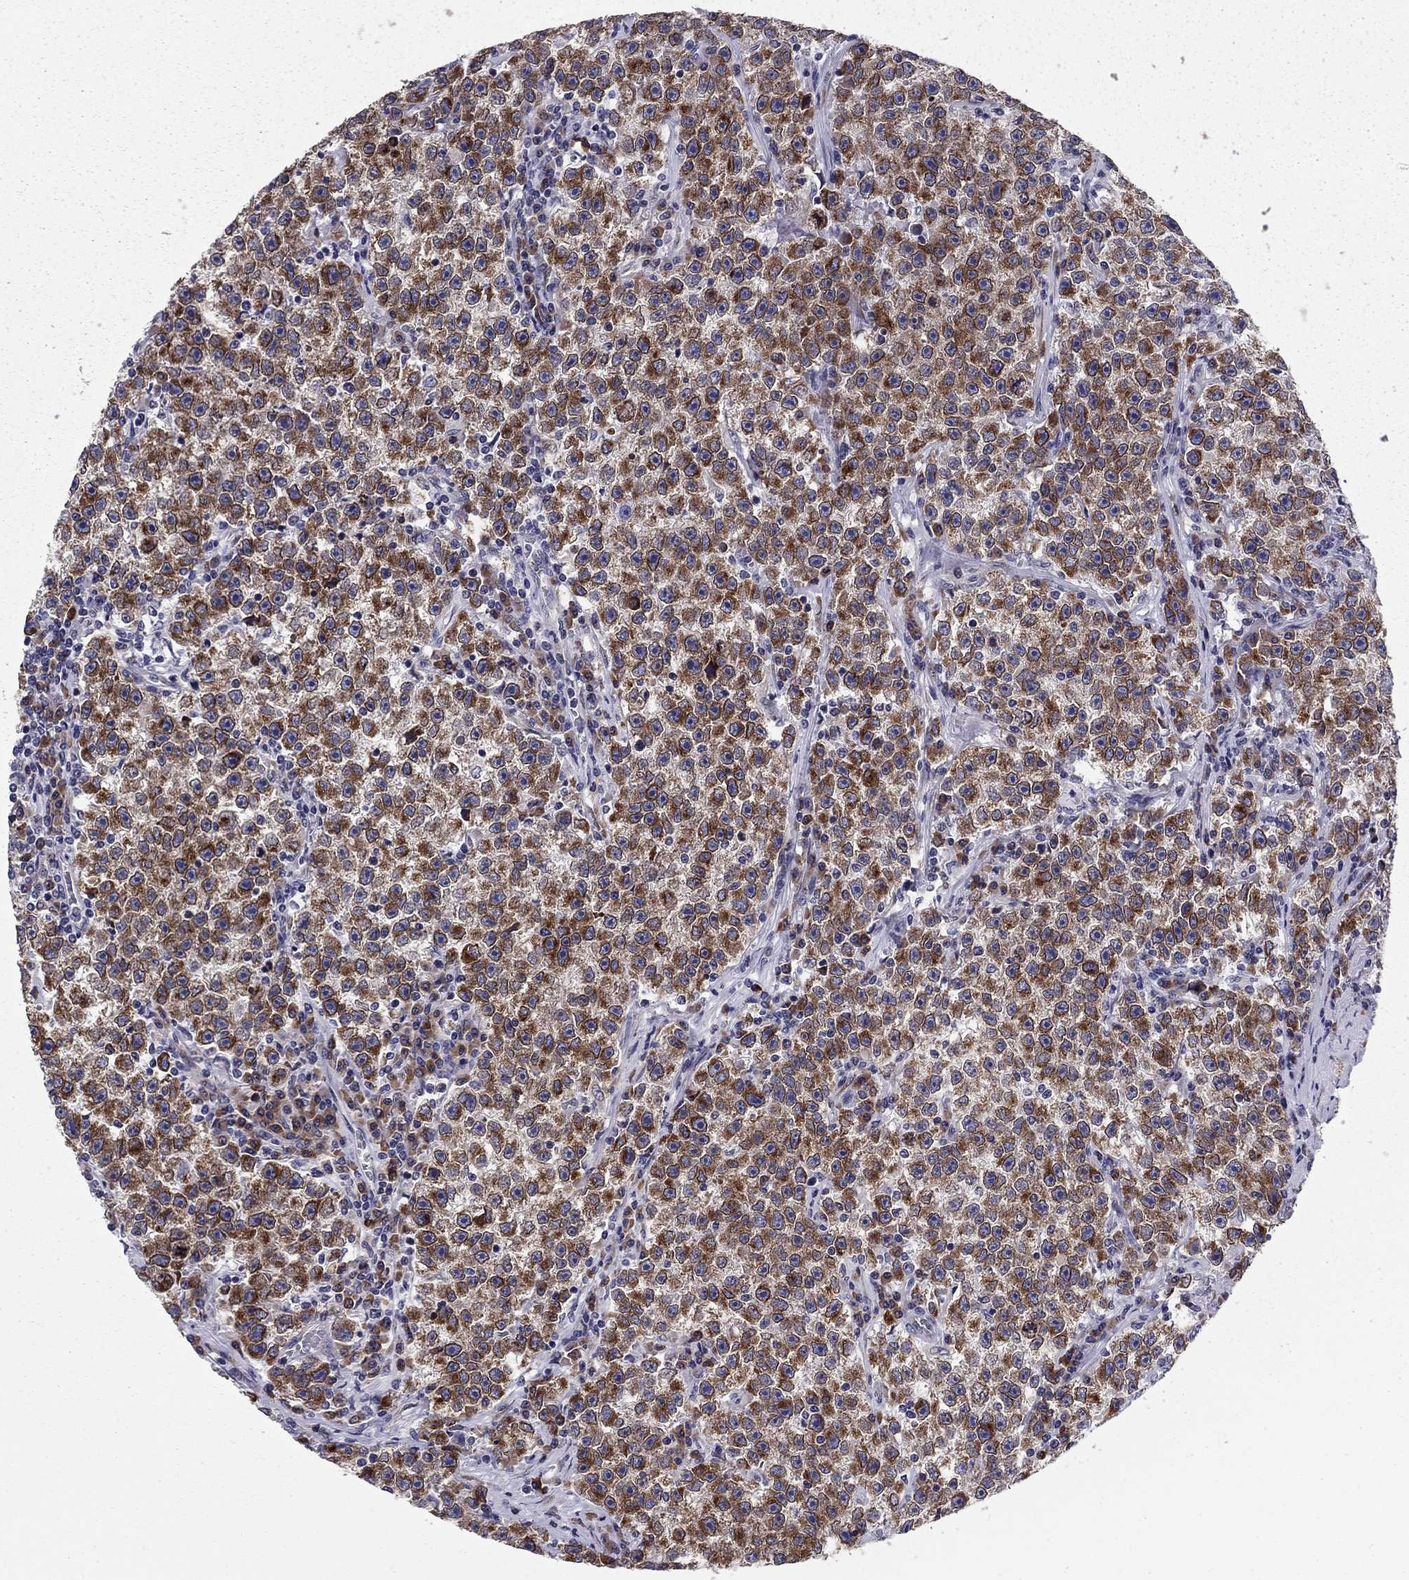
{"staining": {"intensity": "strong", "quantity": ">75%", "location": "cytoplasmic/membranous"}, "tissue": "testis cancer", "cell_type": "Tumor cells", "image_type": "cancer", "snomed": [{"axis": "morphology", "description": "Seminoma, NOS"}, {"axis": "topography", "description": "Testis"}], "caption": "Seminoma (testis) was stained to show a protein in brown. There is high levels of strong cytoplasmic/membranous staining in approximately >75% of tumor cells. (brown staining indicates protein expression, while blue staining denotes nuclei).", "gene": "TMED3", "patient": {"sex": "male", "age": 22}}